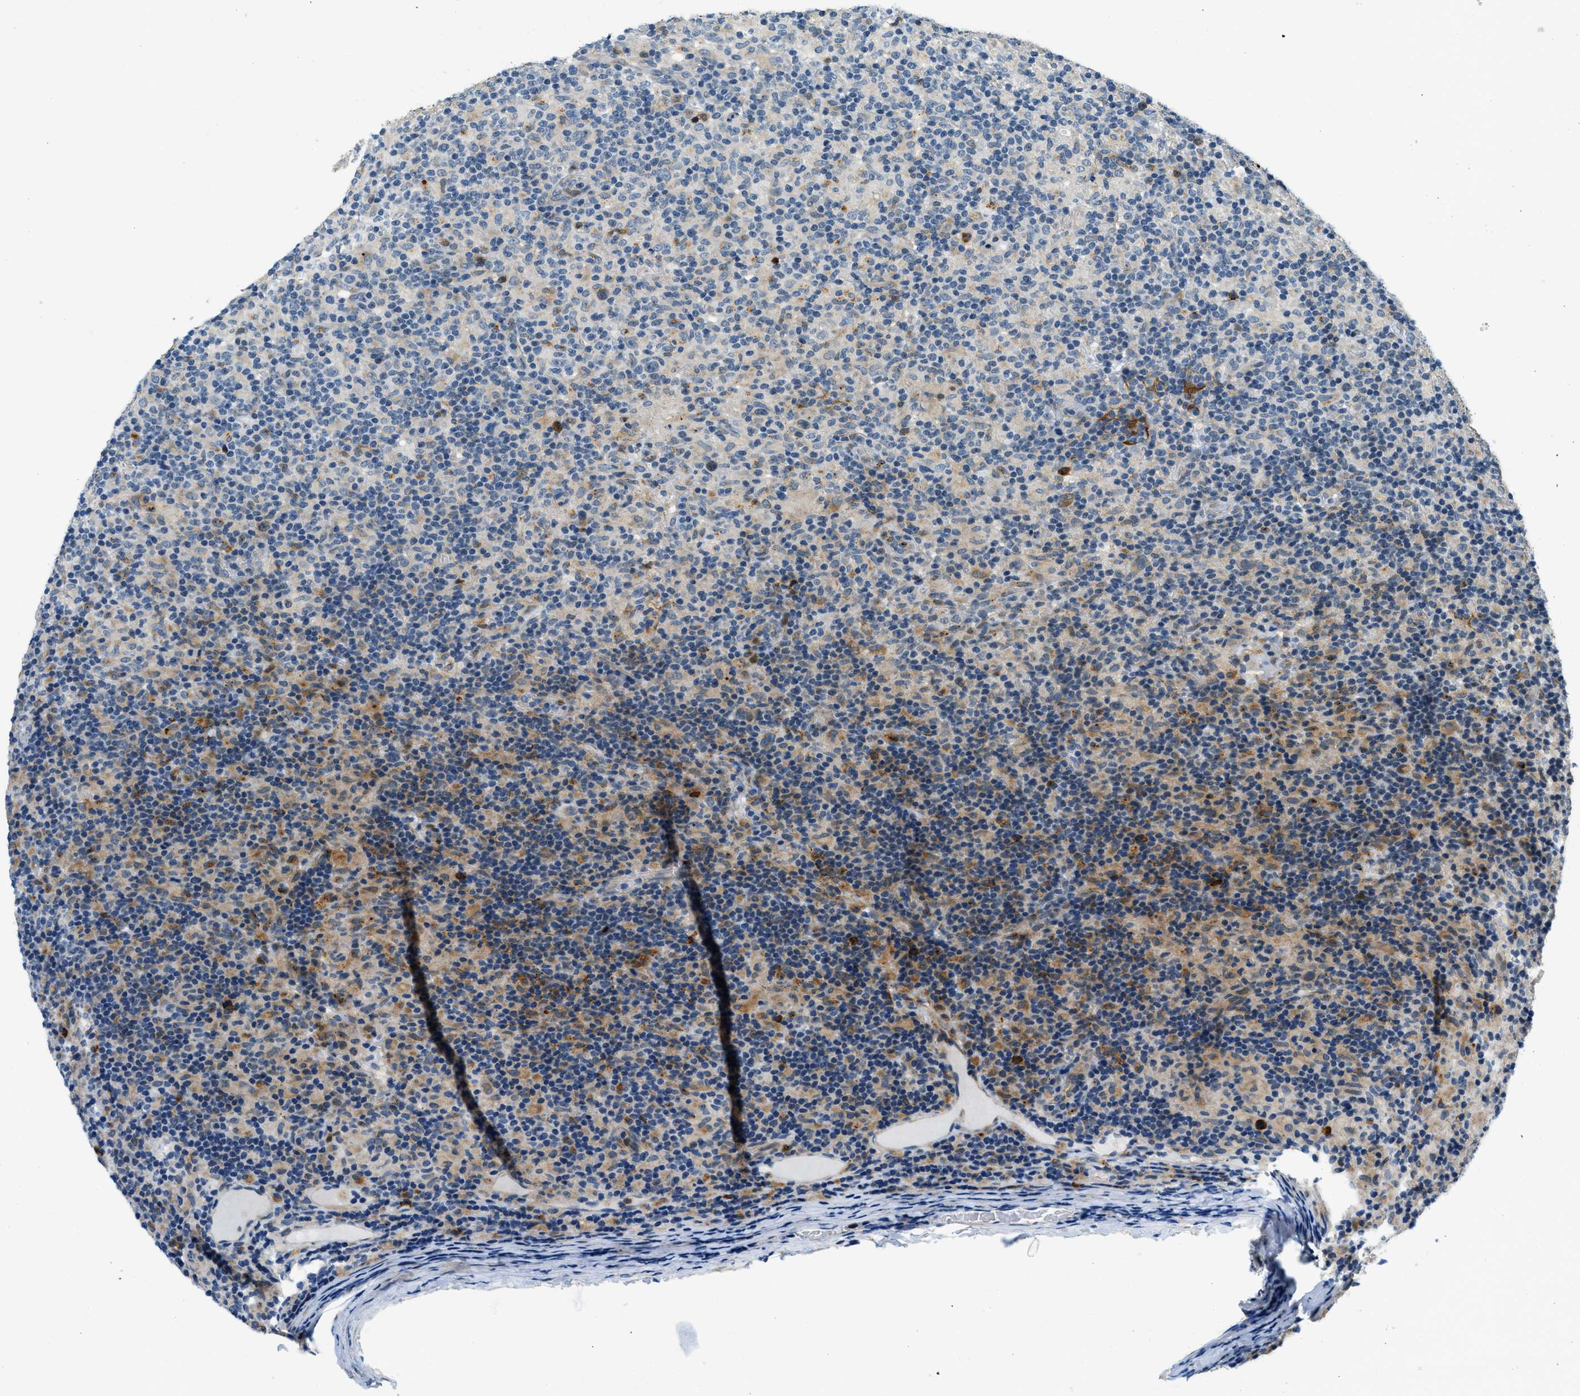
{"staining": {"intensity": "weak", "quantity": "<25%", "location": "cytoplasmic/membranous"}, "tissue": "lymphoma", "cell_type": "Tumor cells", "image_type": "cancer", "snomed": [{"axis": "morphology", "description": "Hodgkin's disease, NOS"}, {"axis": "topography", "description": "Lymph node"}], "caption": "Tumor cells are negative for brown protein staining in lymphoma. (Brightfield microscopy of DAB immunohistochemistry at high magnification).", "gene": "HERC2", "patient": {"sex": "male", "age": 70}}